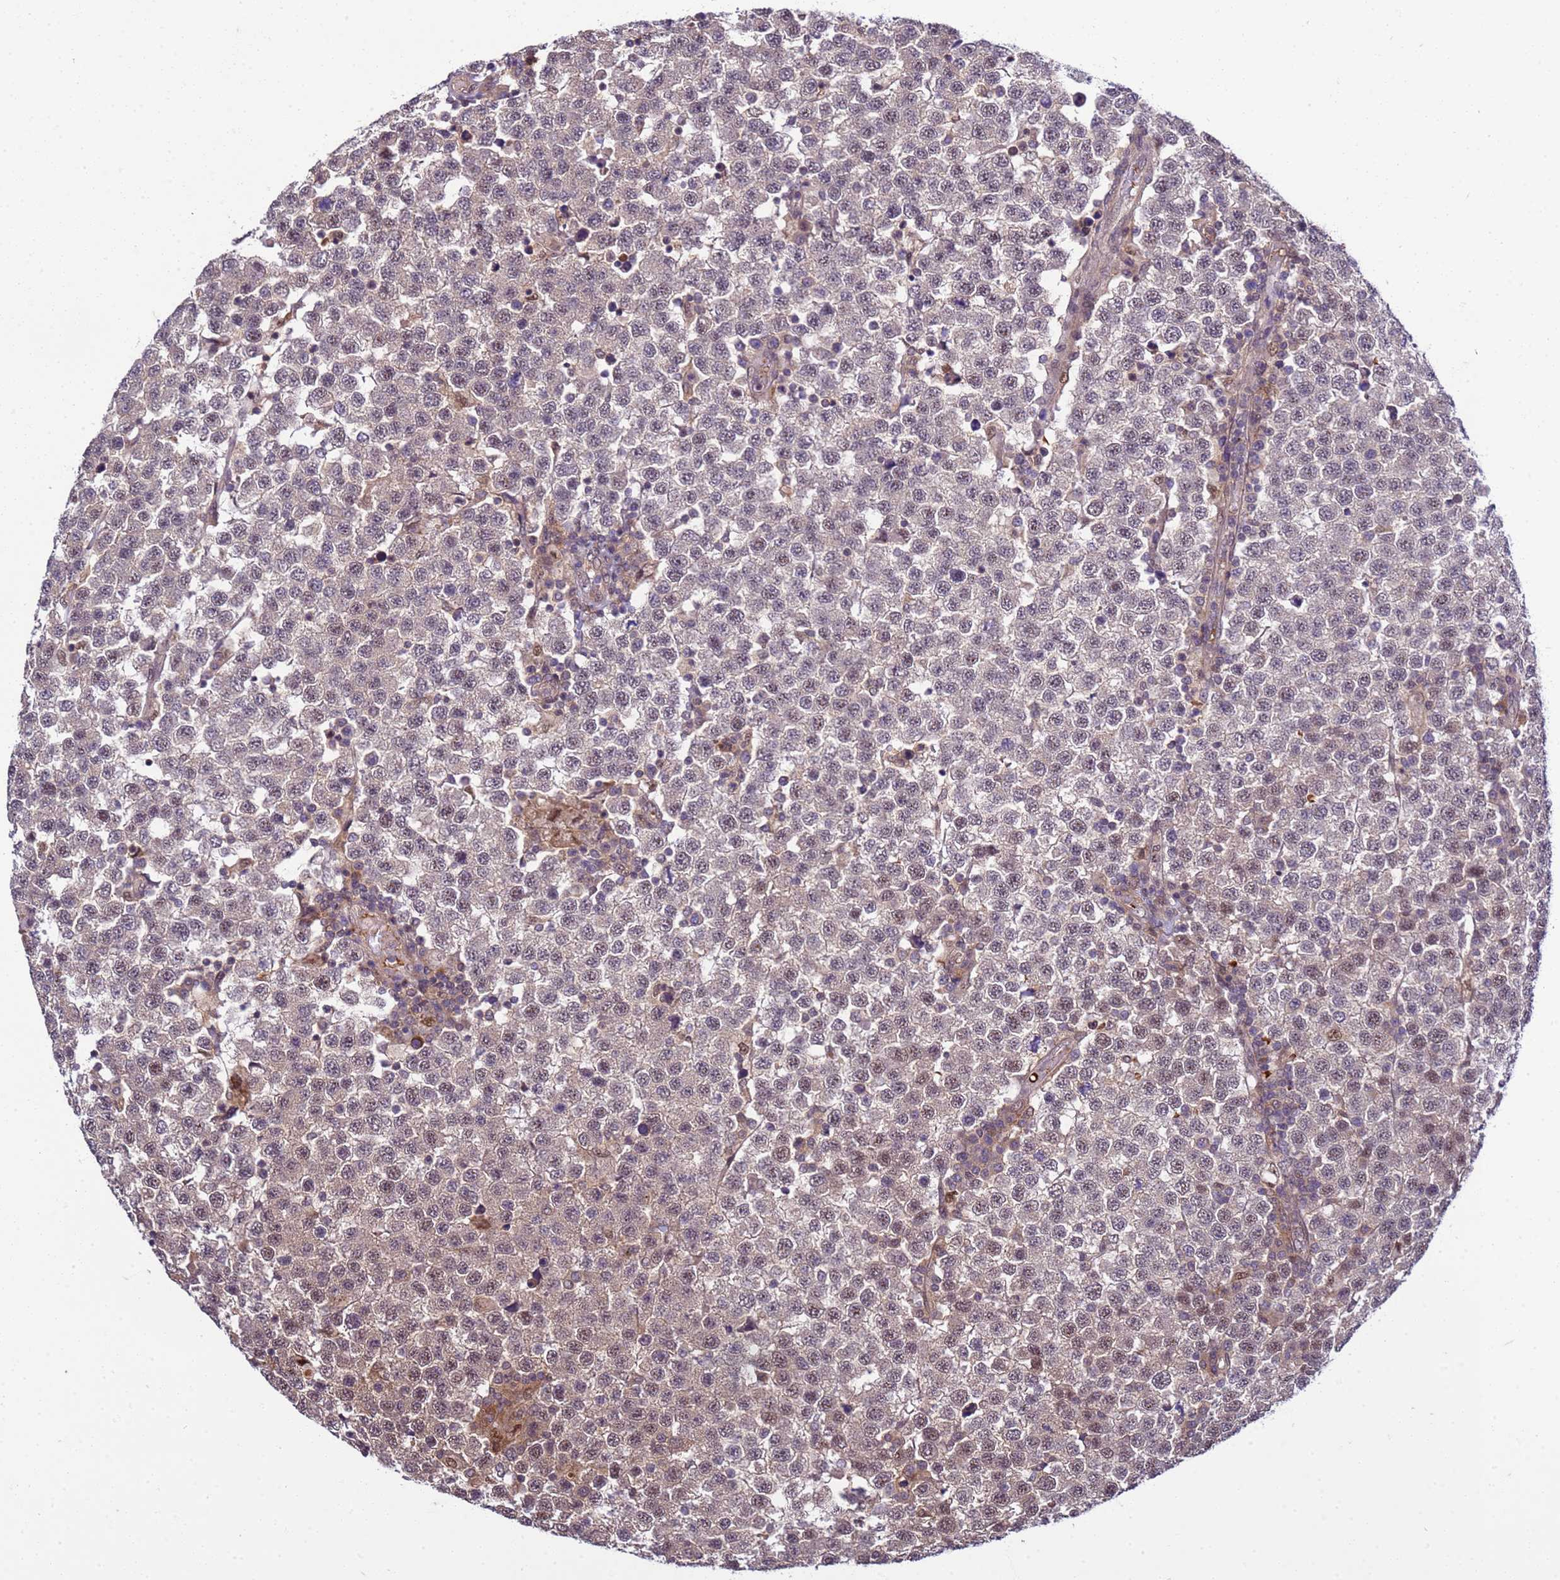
{"staining": {"intensity": "weak", "quantity": "25%-75%", "location": "nuclear"}, "tissue": "testis cancer", "cell_type": "Tumor cells", "image_type": "cancer", "snomed": [{"axis": "morphology", "description": "Seminoma, NOS"}, {"axis": "topography", "description": "Testis"}], "caption": "Protein expression by immunohistochemistry shows weak nuclear staining in approximately 25%-75% of tumor cells in testis seminoma. (Stains: DAB in brown, nuclei in blue, Microscopy: brightfield microscopy at high magnification).", "gene": "GEN1", "patient": {"sex": "male", "age": 34}}